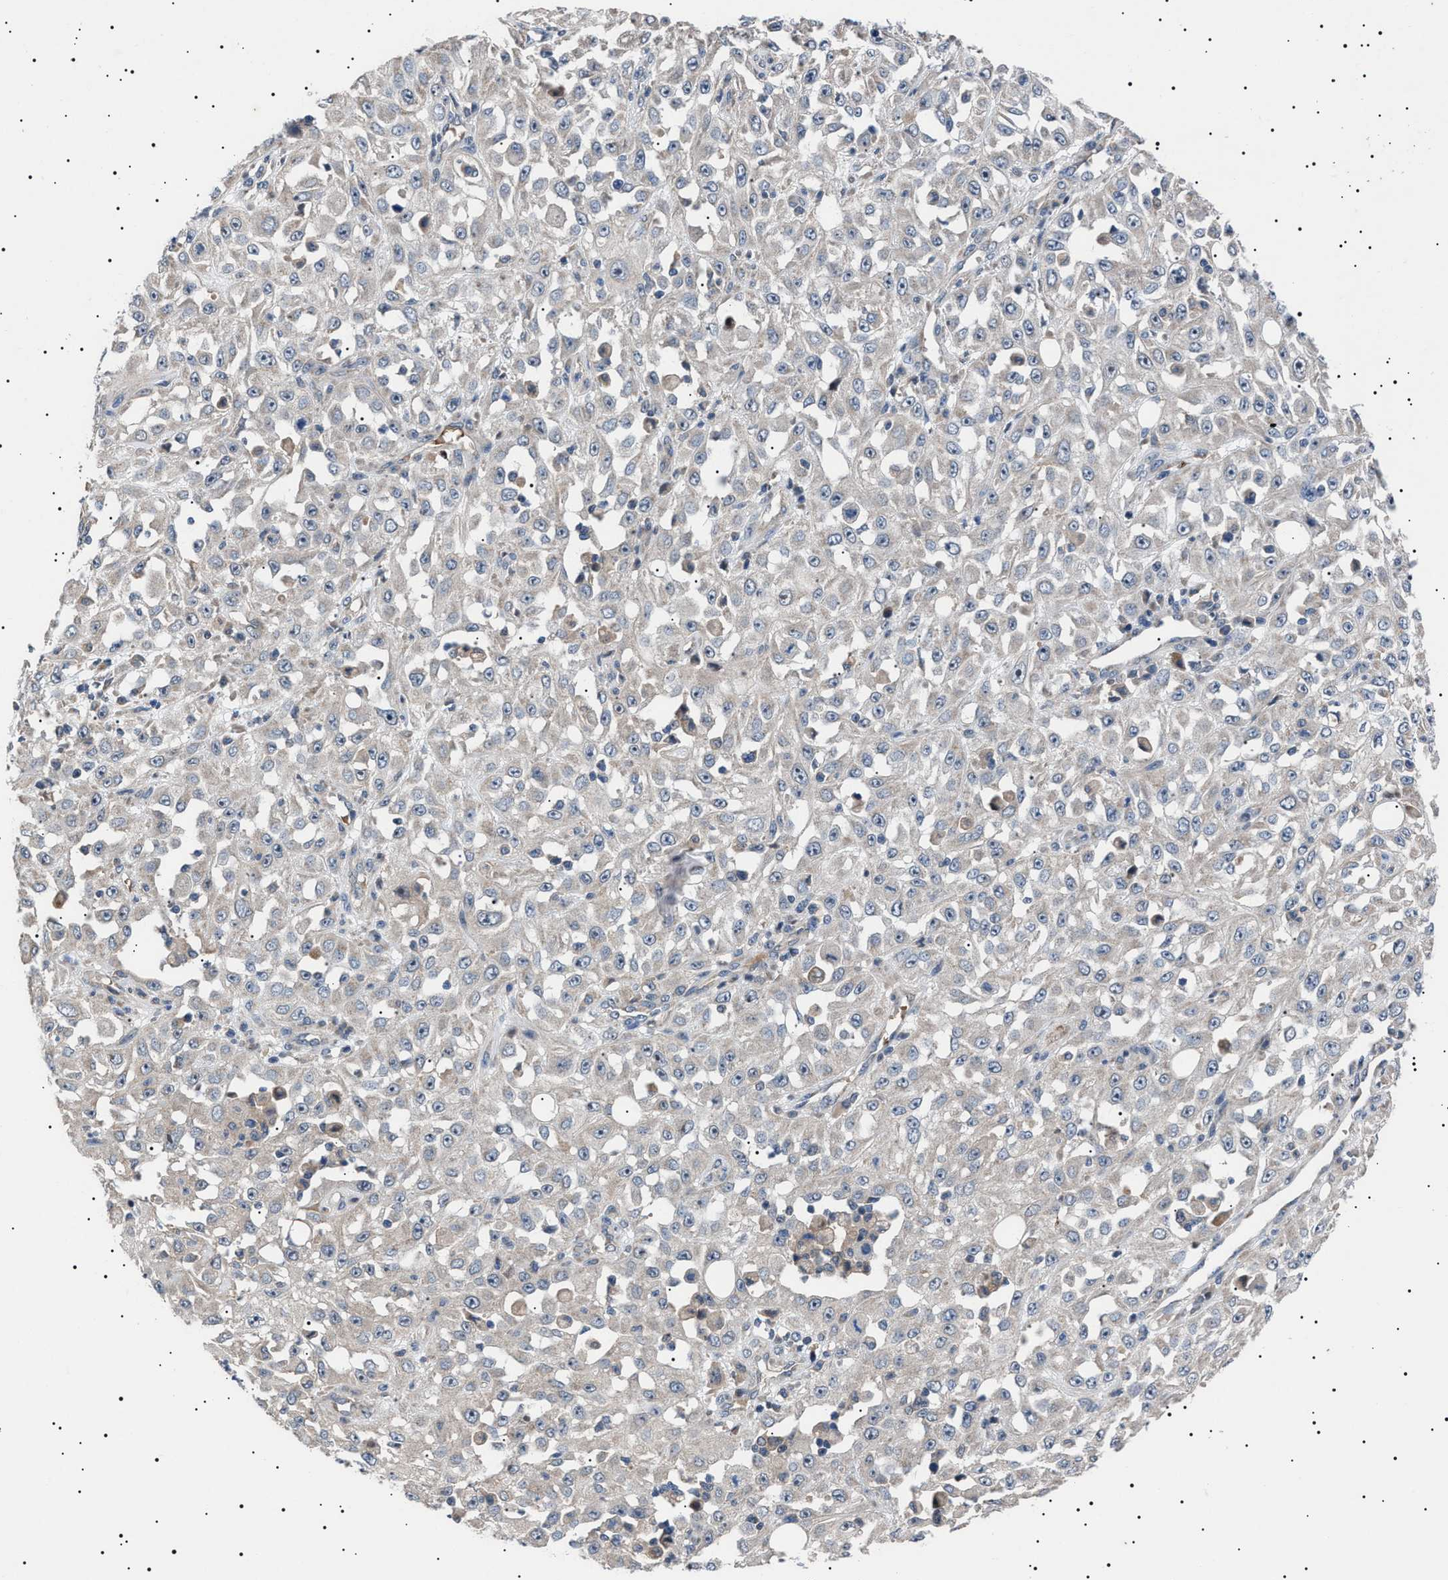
{"staining": {"intensity": "negative", "quantity": "none", "location": "none"}, "tissue": "skin cancer", "cell_type": "Tumor cells", "image_type": "cancer", "snomed": [{"axis": "morphology", "description": "Squamous cell carcinoma, NOS"}, {"axis": "morphology", "description": "Squamous cell carcinoma, metastatic, NOS"}, {"axis": "topography", "description": "Skin"}, {"axis": "topography", "description": "Lymph node"}], "caption": "Tumor cells are negative for protein expression in human skin cancer (metastatic squamous cell carcinoma).", "gene": "PTRH1", "patient": {"sex": "male", "age": 75}}